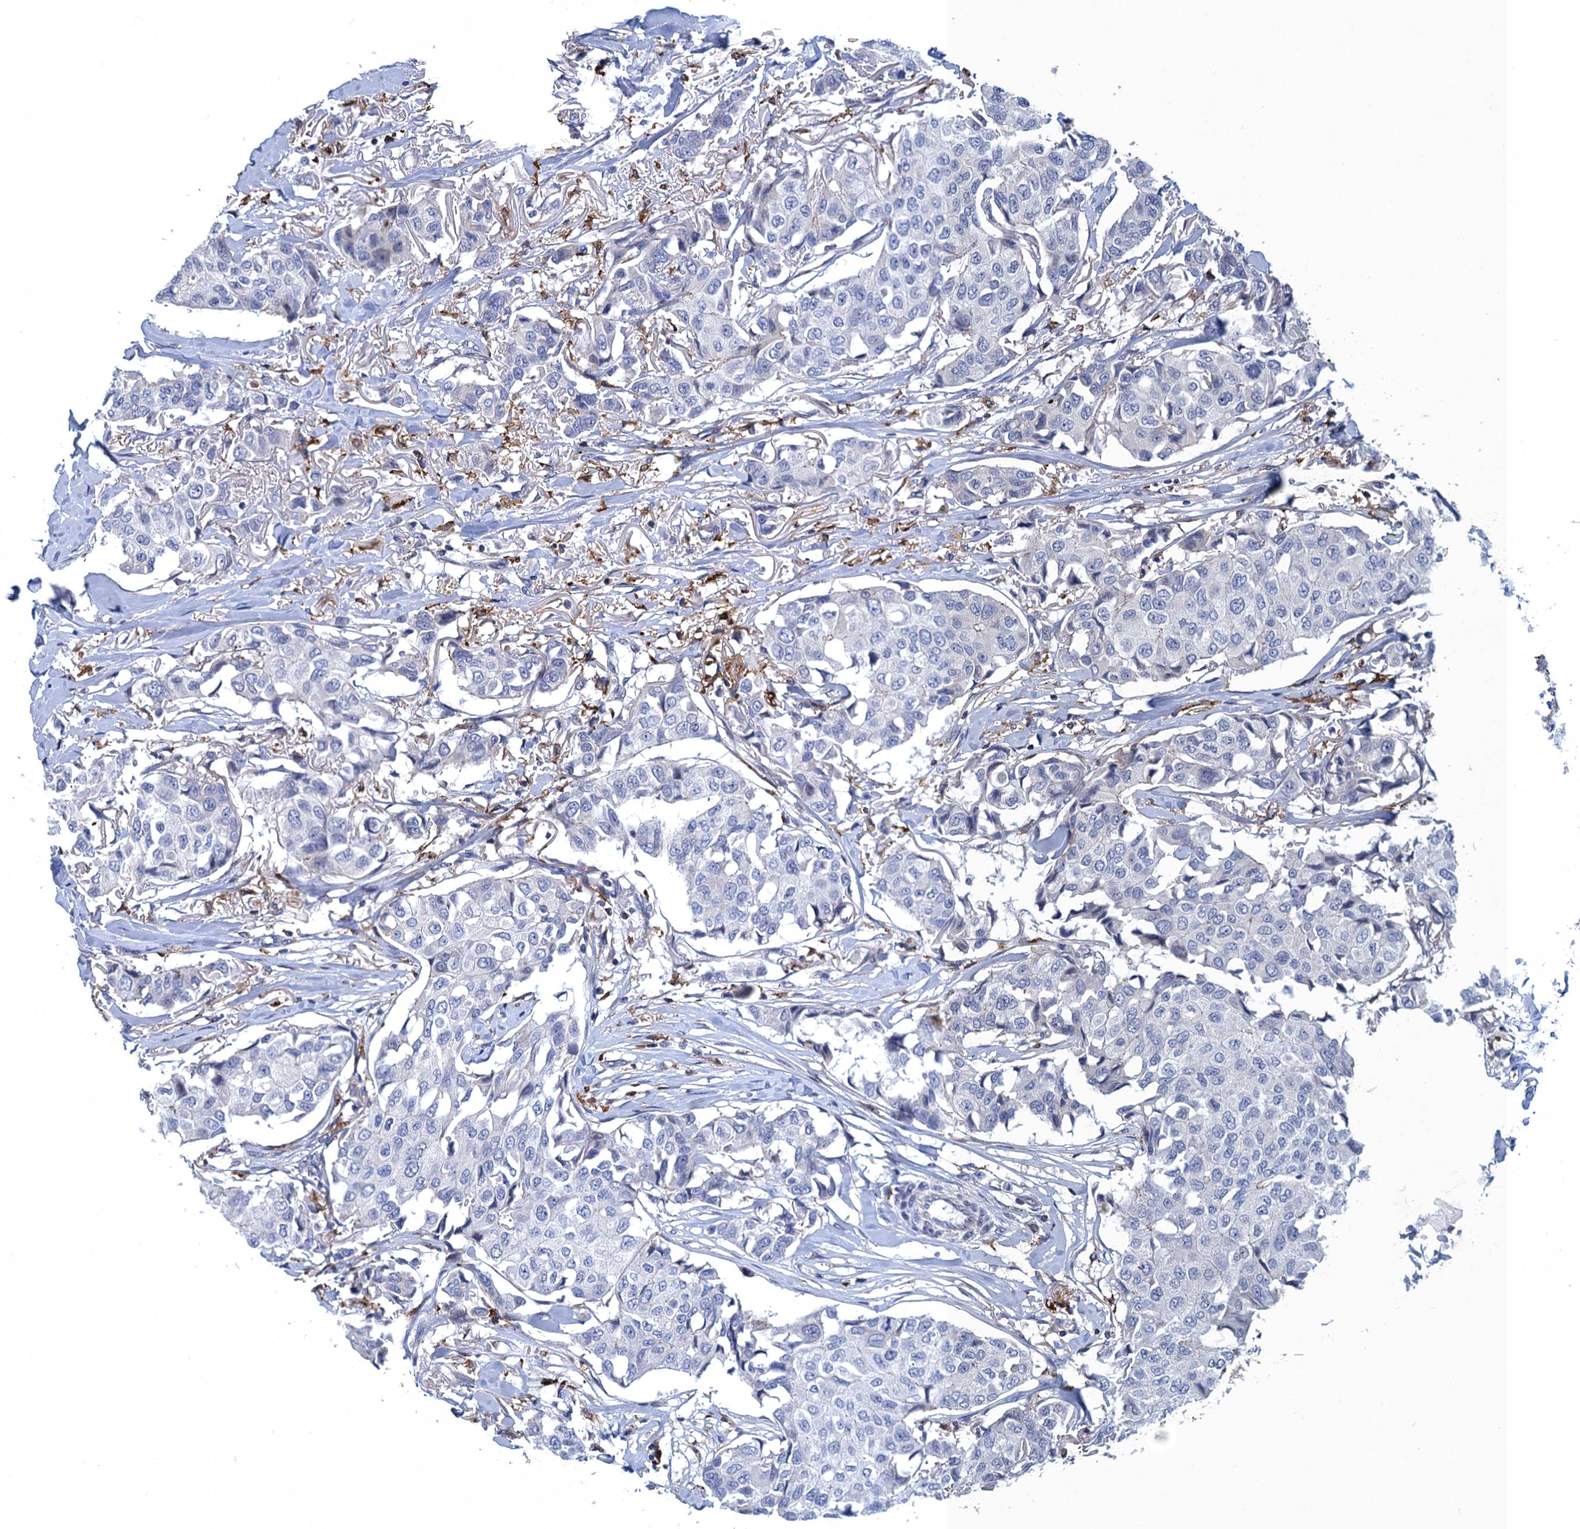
{"staining": {"intensity": "negative", "quantity": "none", "location": "none"}, "tissue": "breast cancer", "cell_type": "Tumor cells", "image_type": "cancer", "snomed": [{"axis": "morphology", "description": "Duct carcinoma"}, {"axis": "topography", "description": "Breast"}], "caption": "Tumor cells are negative for protein expression in human breast cancer. (DAB (3,3'-diaminobenzidine) IHC visualized using brightfield microscopy, high magnification).", "gene": "DNHD1", "patient": {"sex": "female", "age": 80}}